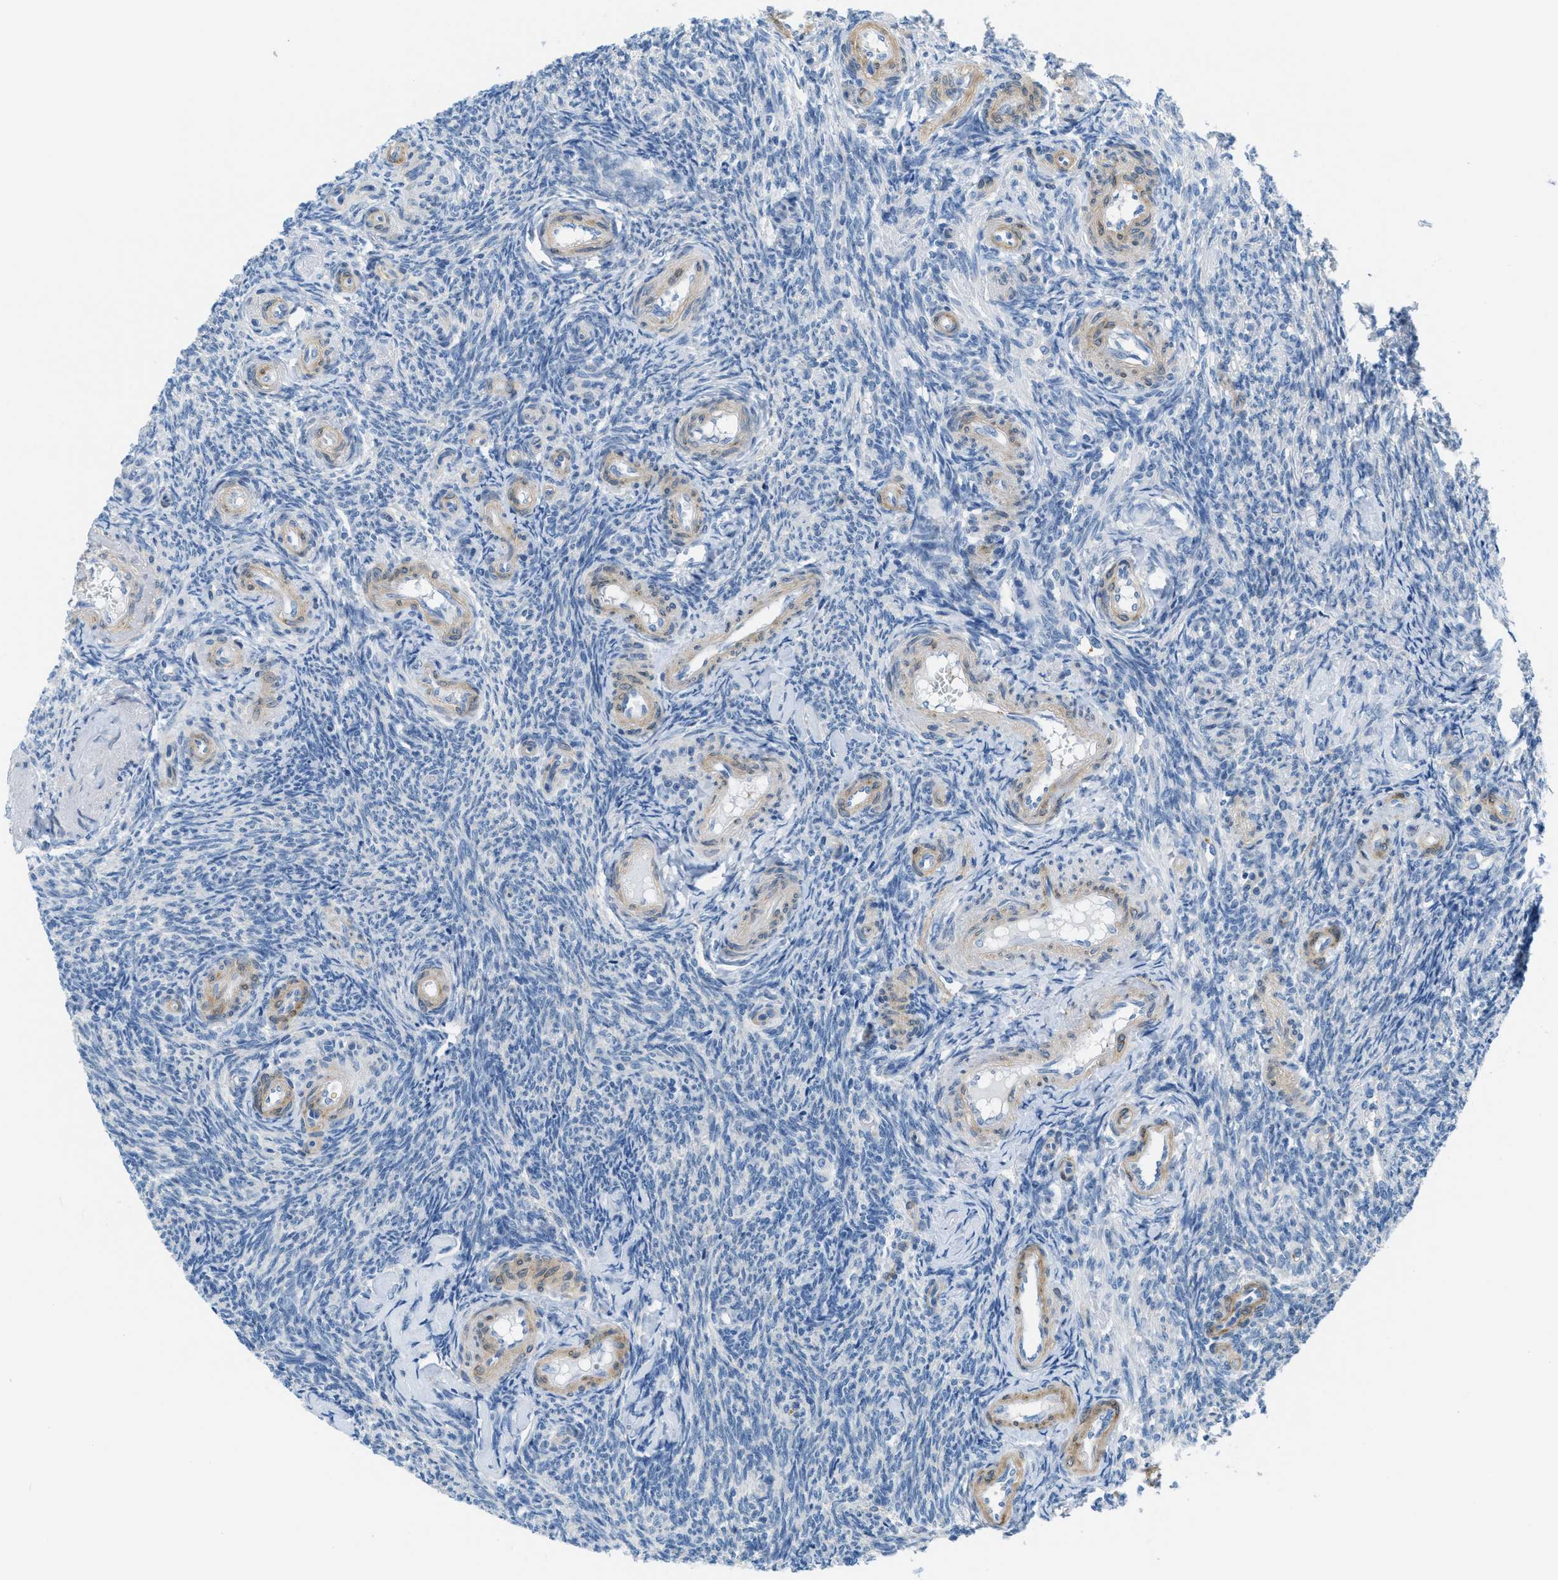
{"staining": {"intensity": "weak", "quantity": "<25%", "location": "cytoplasmic/membranous"}, "tissue": "ovary", "cell_type": "Ovarian stroma cells", "image_type": "normal", "snomed": [{"axis": "morphology", "description": "Normal tissue, NOS"}, {"axis": "topography", "description": "Ovary"}], "caption": "A micrograph of human ovary is negative for staining in ovarian stroma cells.", "gene": "MAPRE2", "patient": {"sex": "female", "age": 41}}